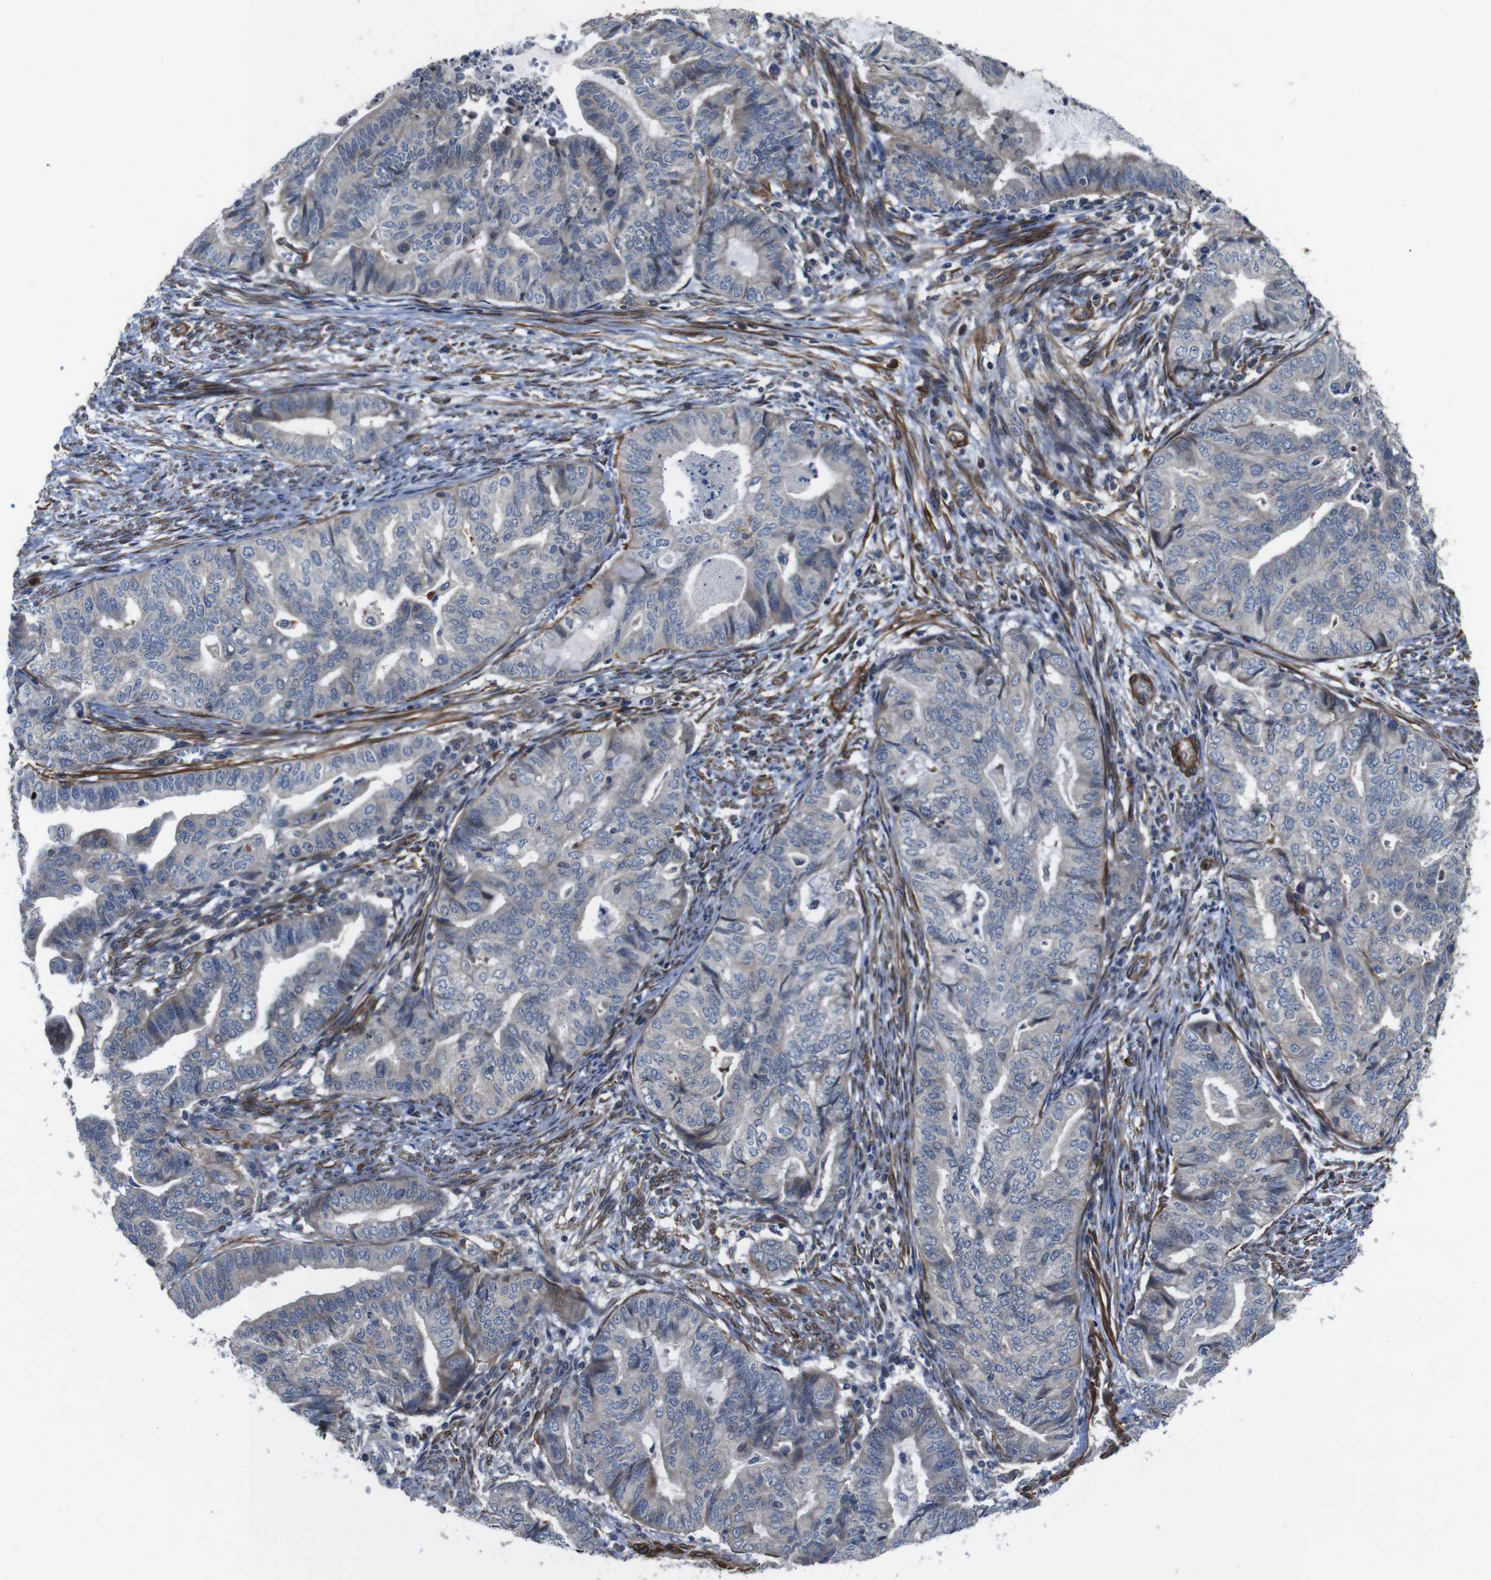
{"staining": {"intensity": "negative", "quantity": "none", "location": "none"}, "tissue": "endometrial cancer", "cell_type": "Tumor cells", "image_type": "cancer", "snomed": [{"axis": "morphology", "description": "Adenocarcinoma, NOS"}, {"axis": "topography", "description": "Endometrium"}], "caption": "The photomicrograph demonstrates no significant staining in tumor cells of endometrial cancer. (Brightfield microscopy of DAB IHC at high magnification).", "gene": "GGT7", "patient": {"sex": "female", "age": 79}}